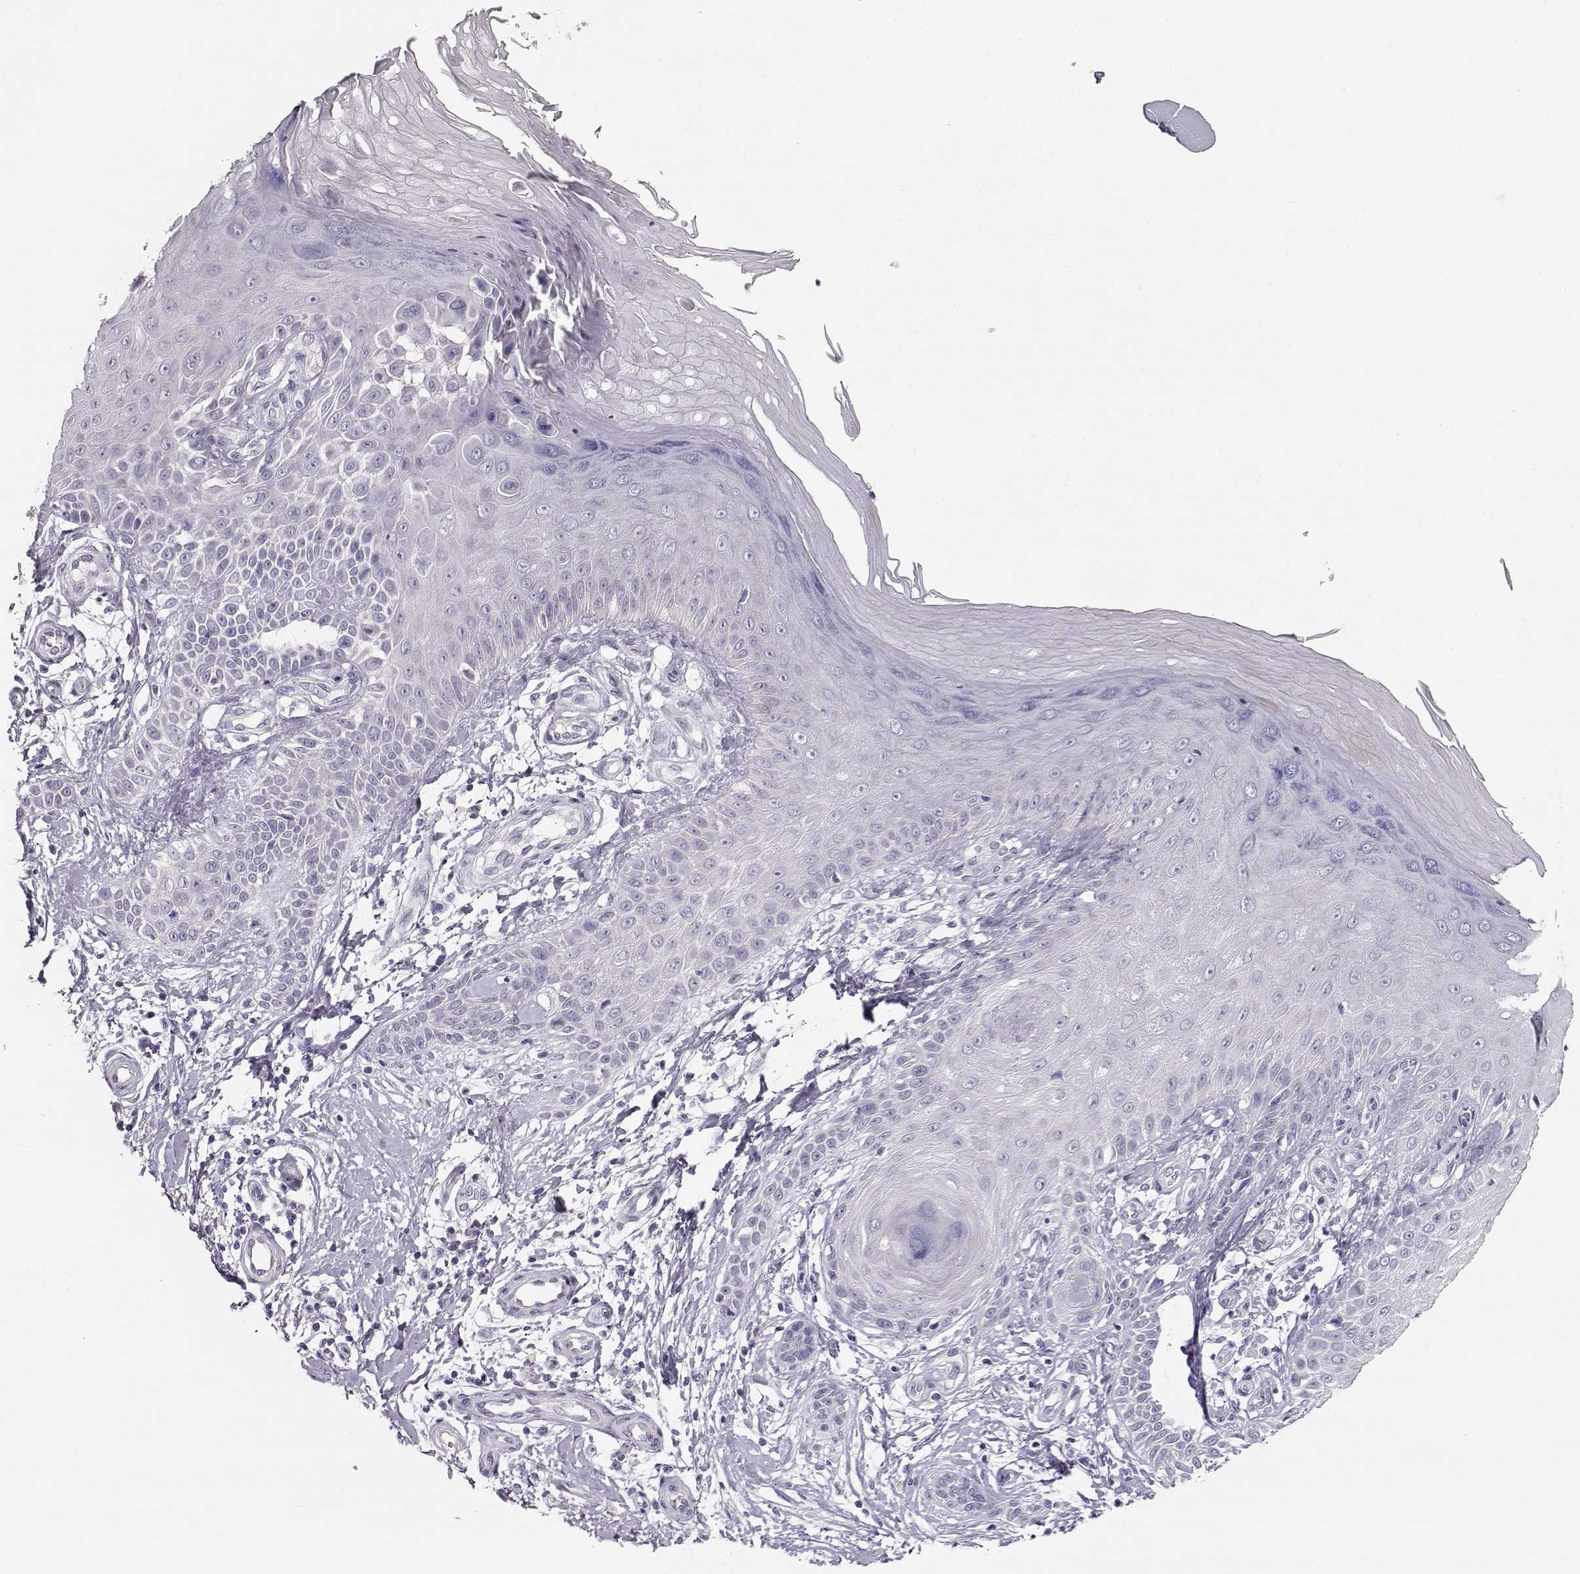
{"staining": {"intensity": "negative", "quantity": "none", "location": "none"}, "tissue": "skin", "cell_type": "Fibroblasts", "image_type": "normal", "snomed": [{"axis": "morphology", "description": "Normal tissue, NOS"}, {"axis": "morphology", "description": "Inflammation, NOS"}, {"axis": "morphology", "description": "Fibrosis, NOS"}, {"axis": "topography", "description": "Skin"}], "caption": "Histopathology image shows no significant protein staining in fibroblasts of normal skin. The staining was performed using DAB to visualize the protein expression in brown, while the nuclei were stained in blue with hematoxylin (Magnification: 20x).", "gene": "MAGEC1", "patient": {"sex": "male", "age": 71}}